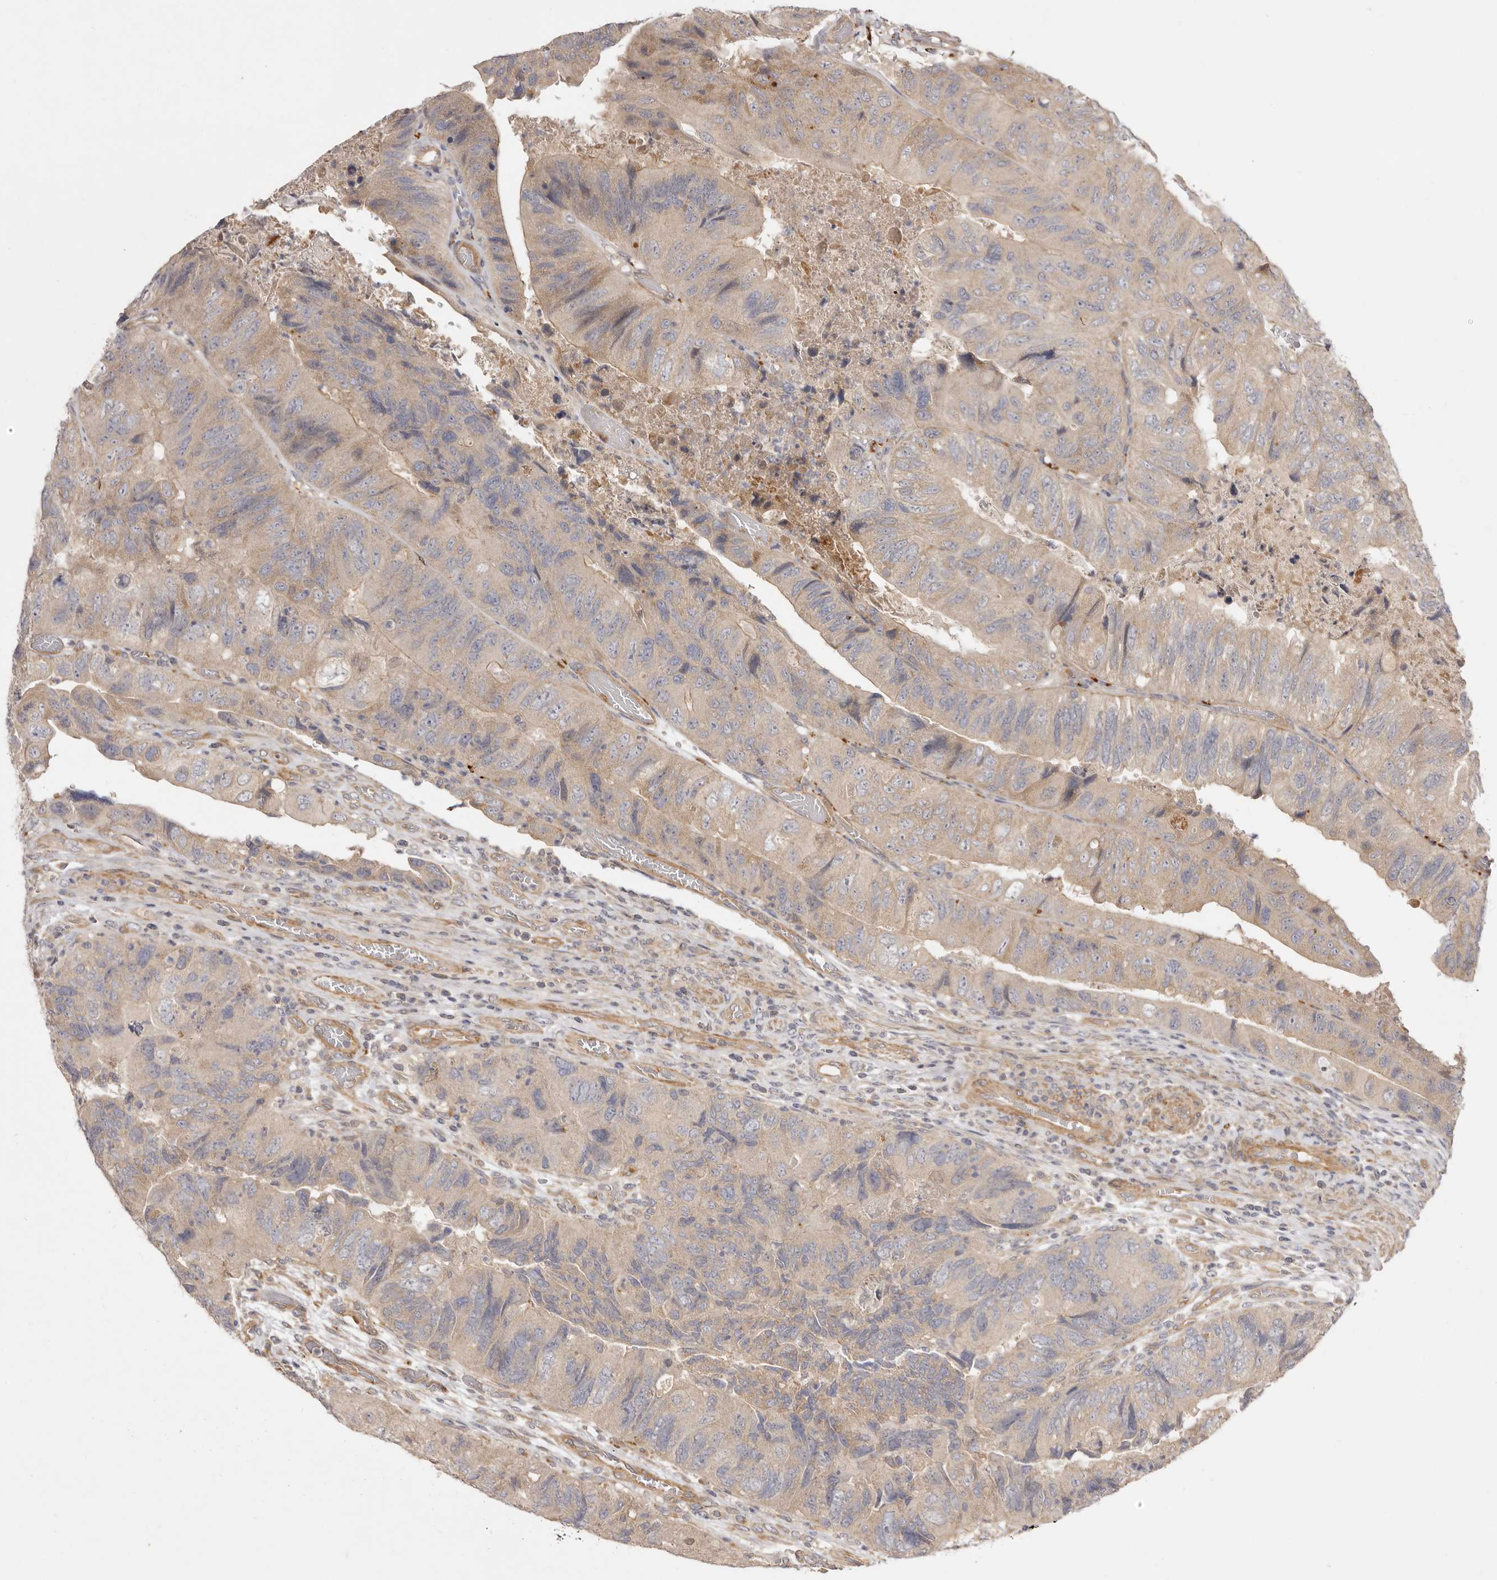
{"staining": {"intensity": "weak", "quantity": ">75%", "location": "cytoplasmic/membranous"}, "tissue": "colorectal cancer", "cell_type": "Tumor cells", "image_type": "cancer", "snomed": [{"axis": "morphology", "description": "Adenocarcinoma, NOS"}, {"axis": "topography", "description": "Rectum"}], "caption": "Human adenocarcinoma (colorectal) stained with a protein marker displays weak staining in tumor cells.", "gene": "ADAMTS9", "patient": {"sex": "male", "age": 63}}